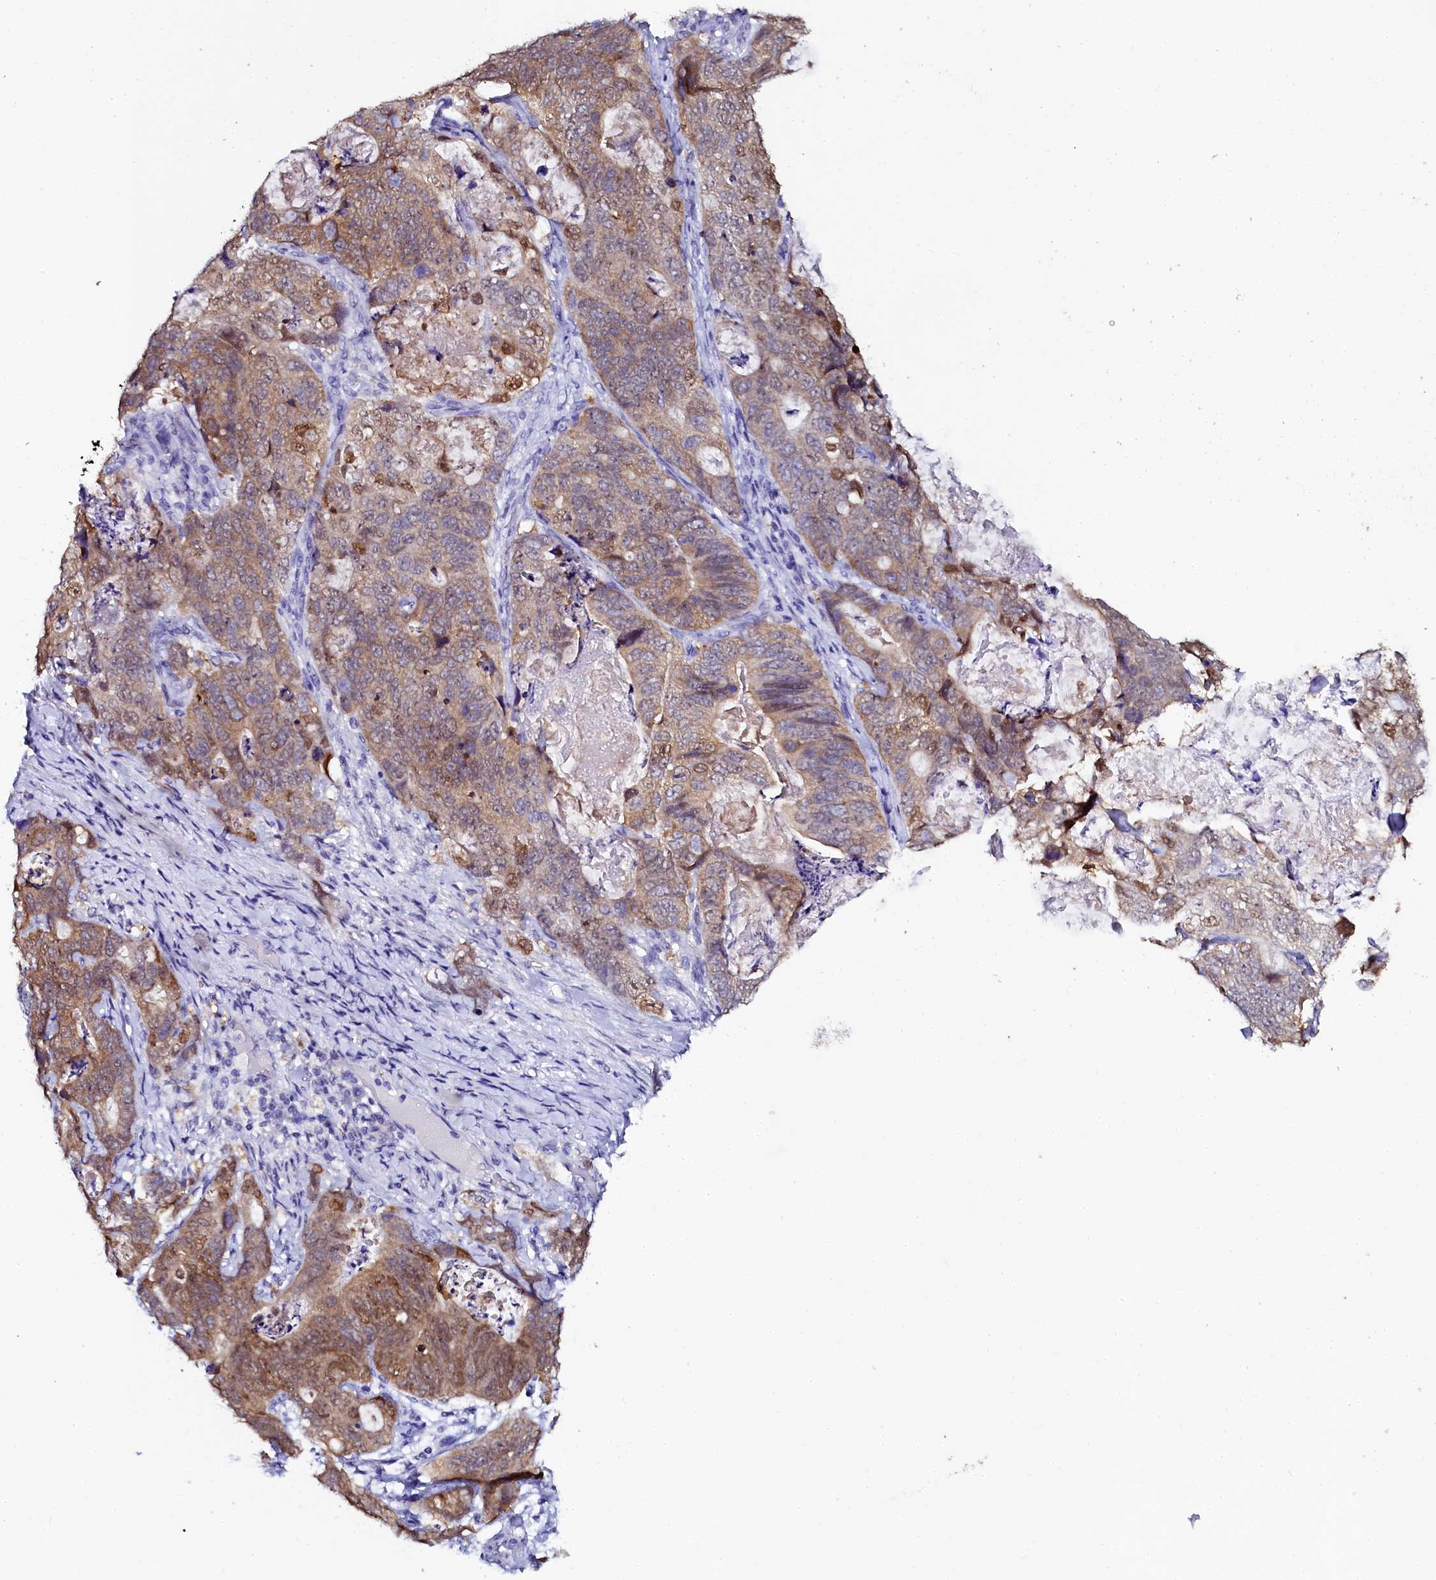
{"staining": {"intensity": "moderate", "quantity": ">75%", "location": "cytoplasmic/membranous,nuclear"}, "tissue": "stomach cancer", "cell_type": "Tumor cells", "image_type": "cancer", "snomed": [{"axis": "morphology", "description": "Normal tissue, NOS"}, {"axis": "morphology", "description": "Adenocarcinoma, NOS"}, {"axis": "topography", "description": "Stomach"}], "caption": "There is medium levels of moderate cytoplasmic/membranous and nuclear expression in tumor cells of stomach cancer, as demonstrated by immunohistochemical staining (brown color).", "gene": "SORD", "patient": {"sex": "female", "age": 89}}